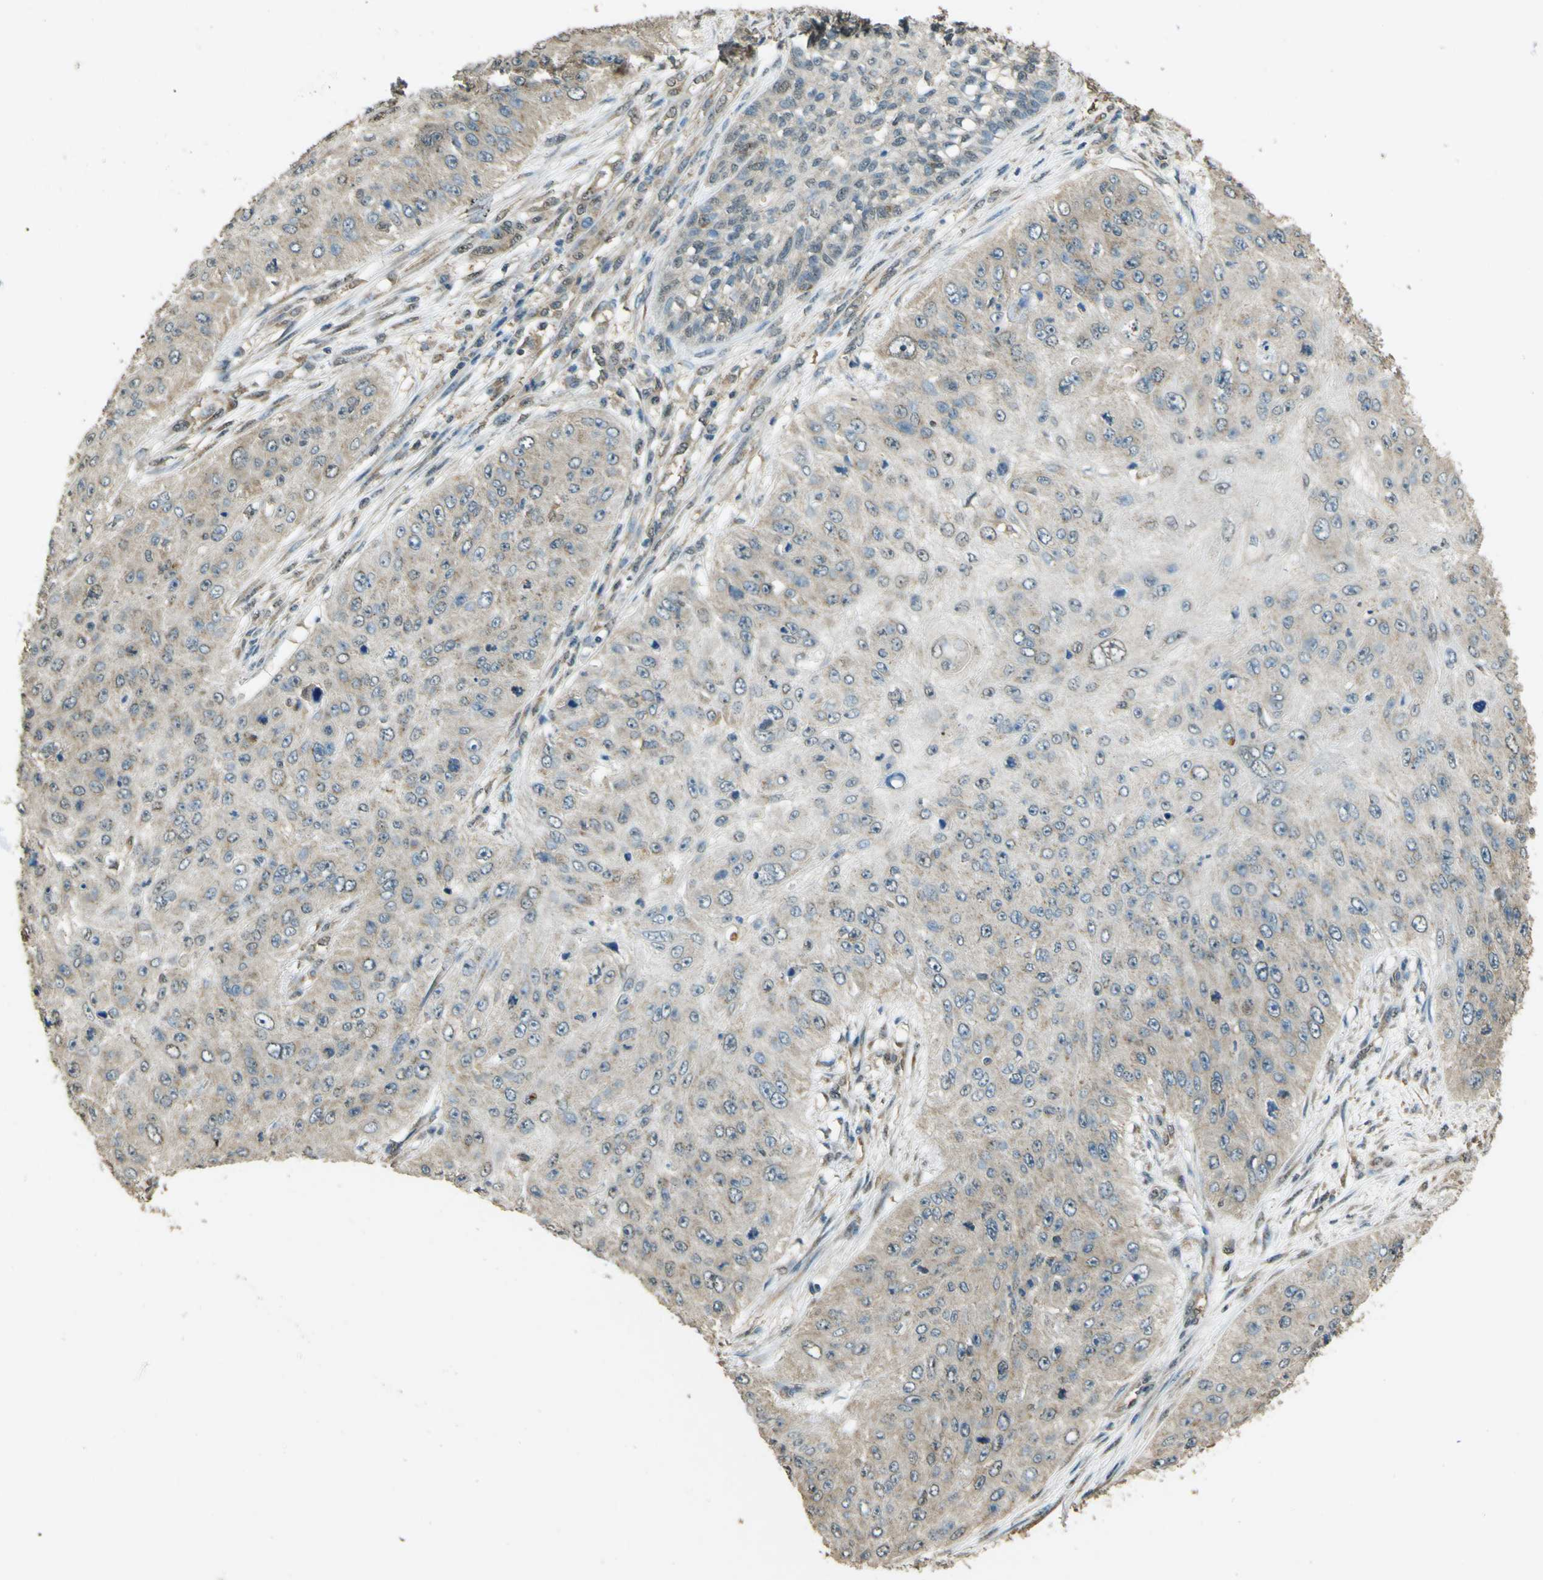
{"staining": {"intensity": "weak", "quantity": "25%-75%", "location": "cytoplasmic/membranous"}, "tissue": "skin cancer", "cell_type": "Tumor cells", "image_type": "cancer", "snomed": [{"axis": "morphology", "description": "Squamous cell carcinoma, NOS"}, {"axis": "topography", "description": "Skin"}], "caption": "DAB immunohistochemical staining of skin squamous cell carcinoma demonstrates weak cytoplasmic/membranous protein expression in approximately 25%-75% of tumor cells.", "gene": "GOLGA1", "patient": {"sex": "female", "age": 80}}